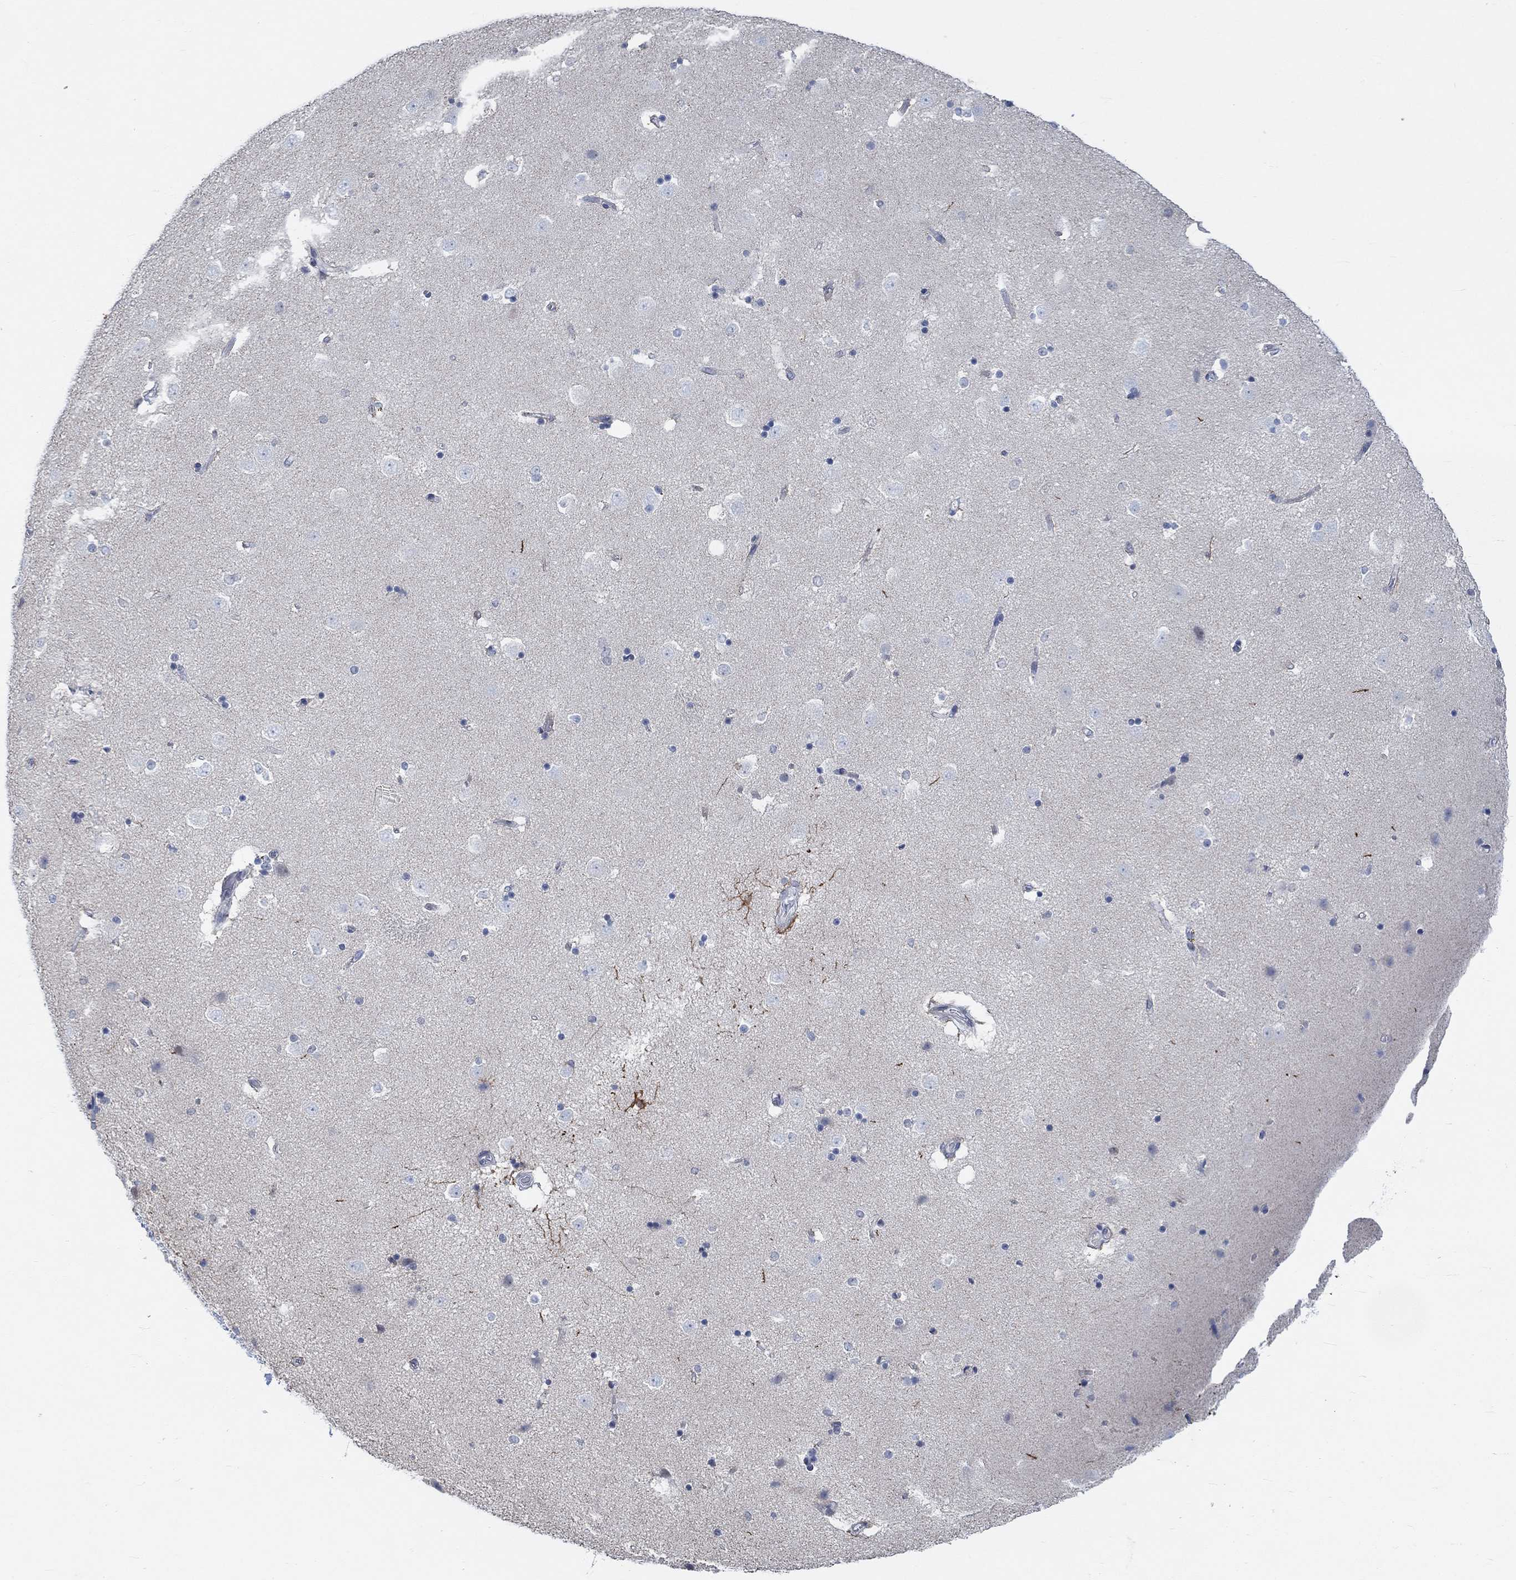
{"staining": {"intensity": "strong", "quantity": "<25%", "location": "cytoplasmic/membranous"}, "tissue": "caudate", "cell_type": "Glial cells", "image_type": "normal", "snomed": [{"axis": "morphology", "description": "Normal tissue, NOS"}, {"axis": "topography", "description": "Lateral ventricle wall"}], "caption": "Protein staining by immunohistochemistry exhibits strong cytoplasmic/membranous positivity in about <25% of glial cells in unremarkable caudate.", "gene": "KCNH8", "patient": {"sex": "male", "age": 51}}